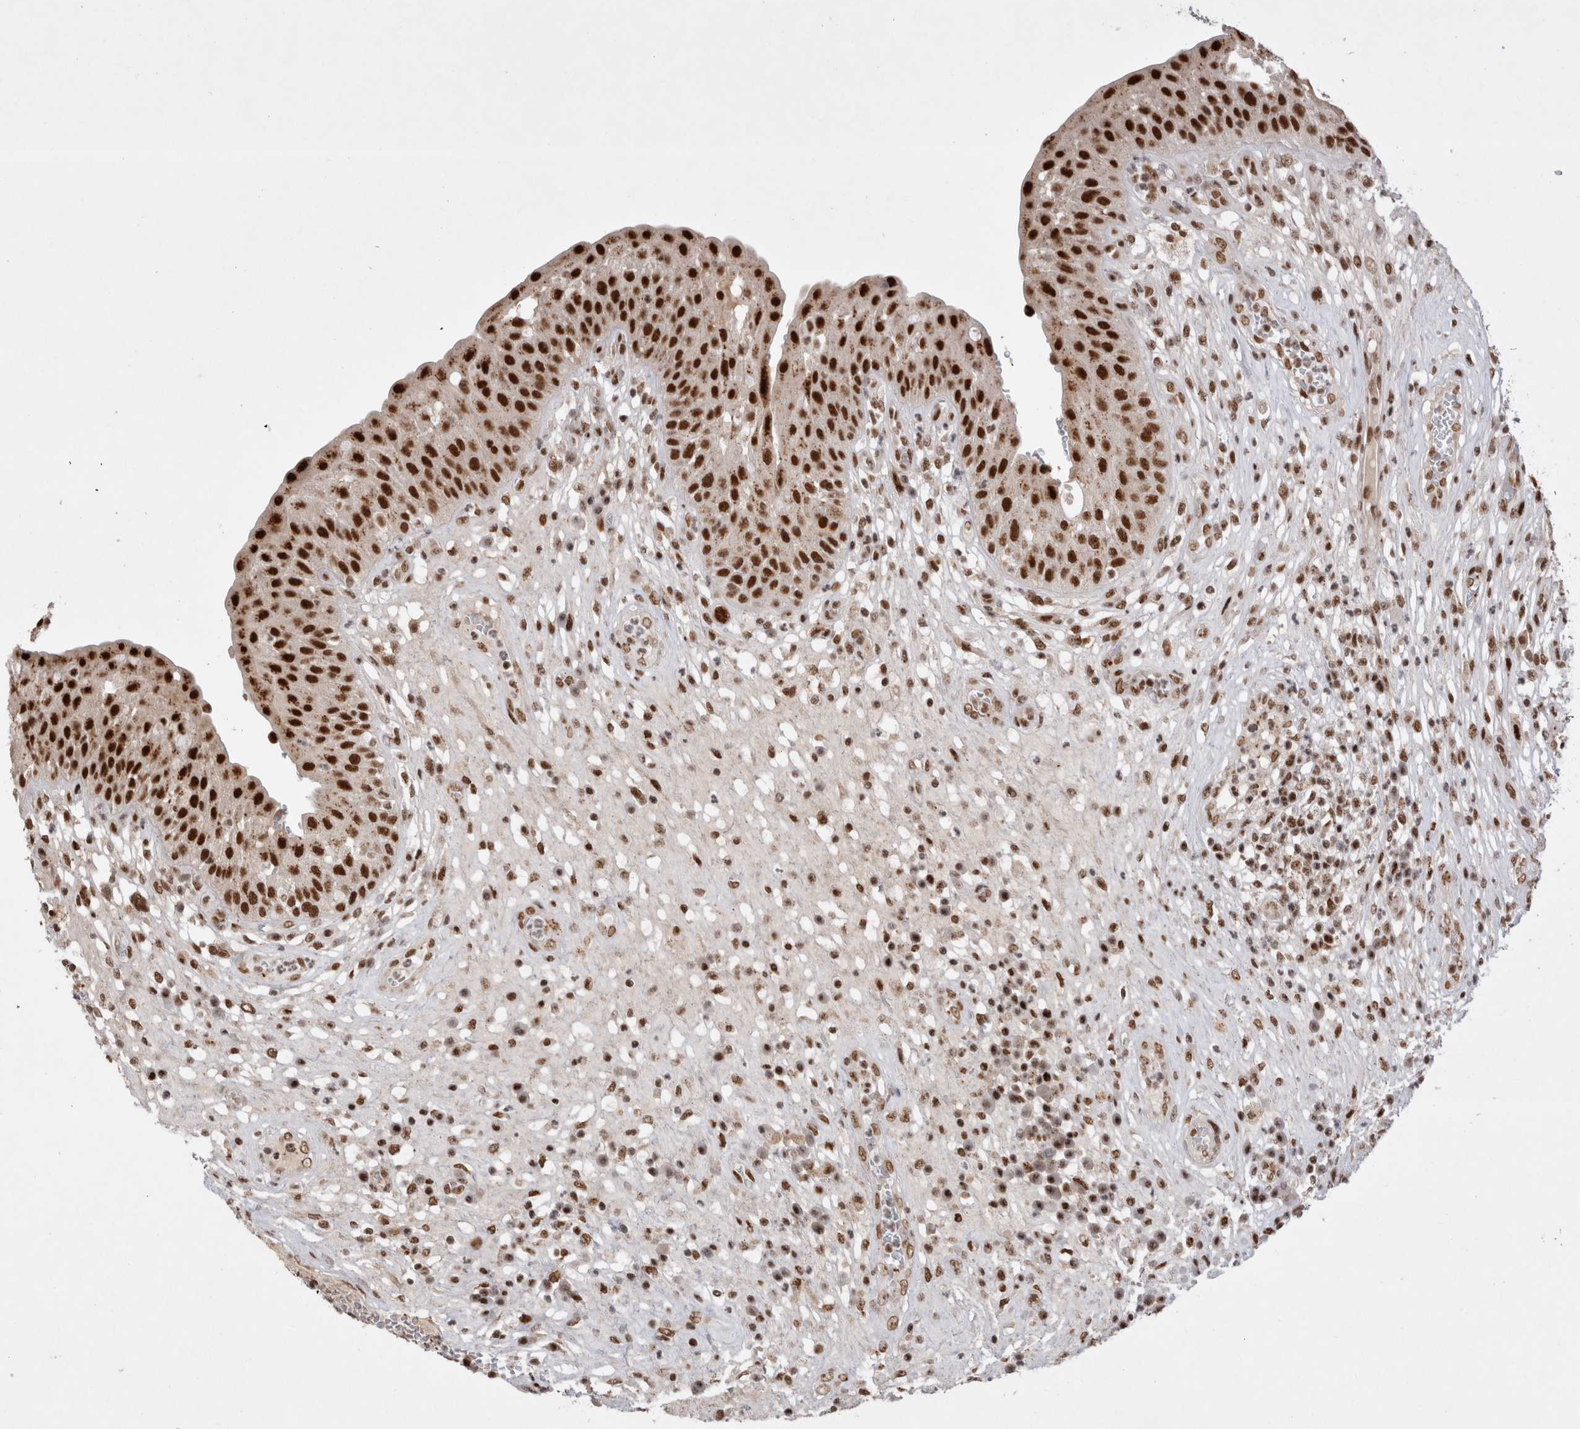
{"staining": {"intensity": "strong", "quantity": ">75%", "location": "nuclear"}, "tissue": "urinary bladder", "cell_type": "Urothelial cells", "image_type": "normal", "snomed": [{"axis": "morphology", "description": "Normal tissue, NOS"}, {"axis": "topography", "description": "Urinary bladder"}], "caption": "Protein positivity by immunohistochemistry (IHC) shows strong nuclear expression in about >75% of urothelial cells in unremarkable urinary bladder.", "gene": "EYA2", "patient": {"sex": "female", "age": 62}}